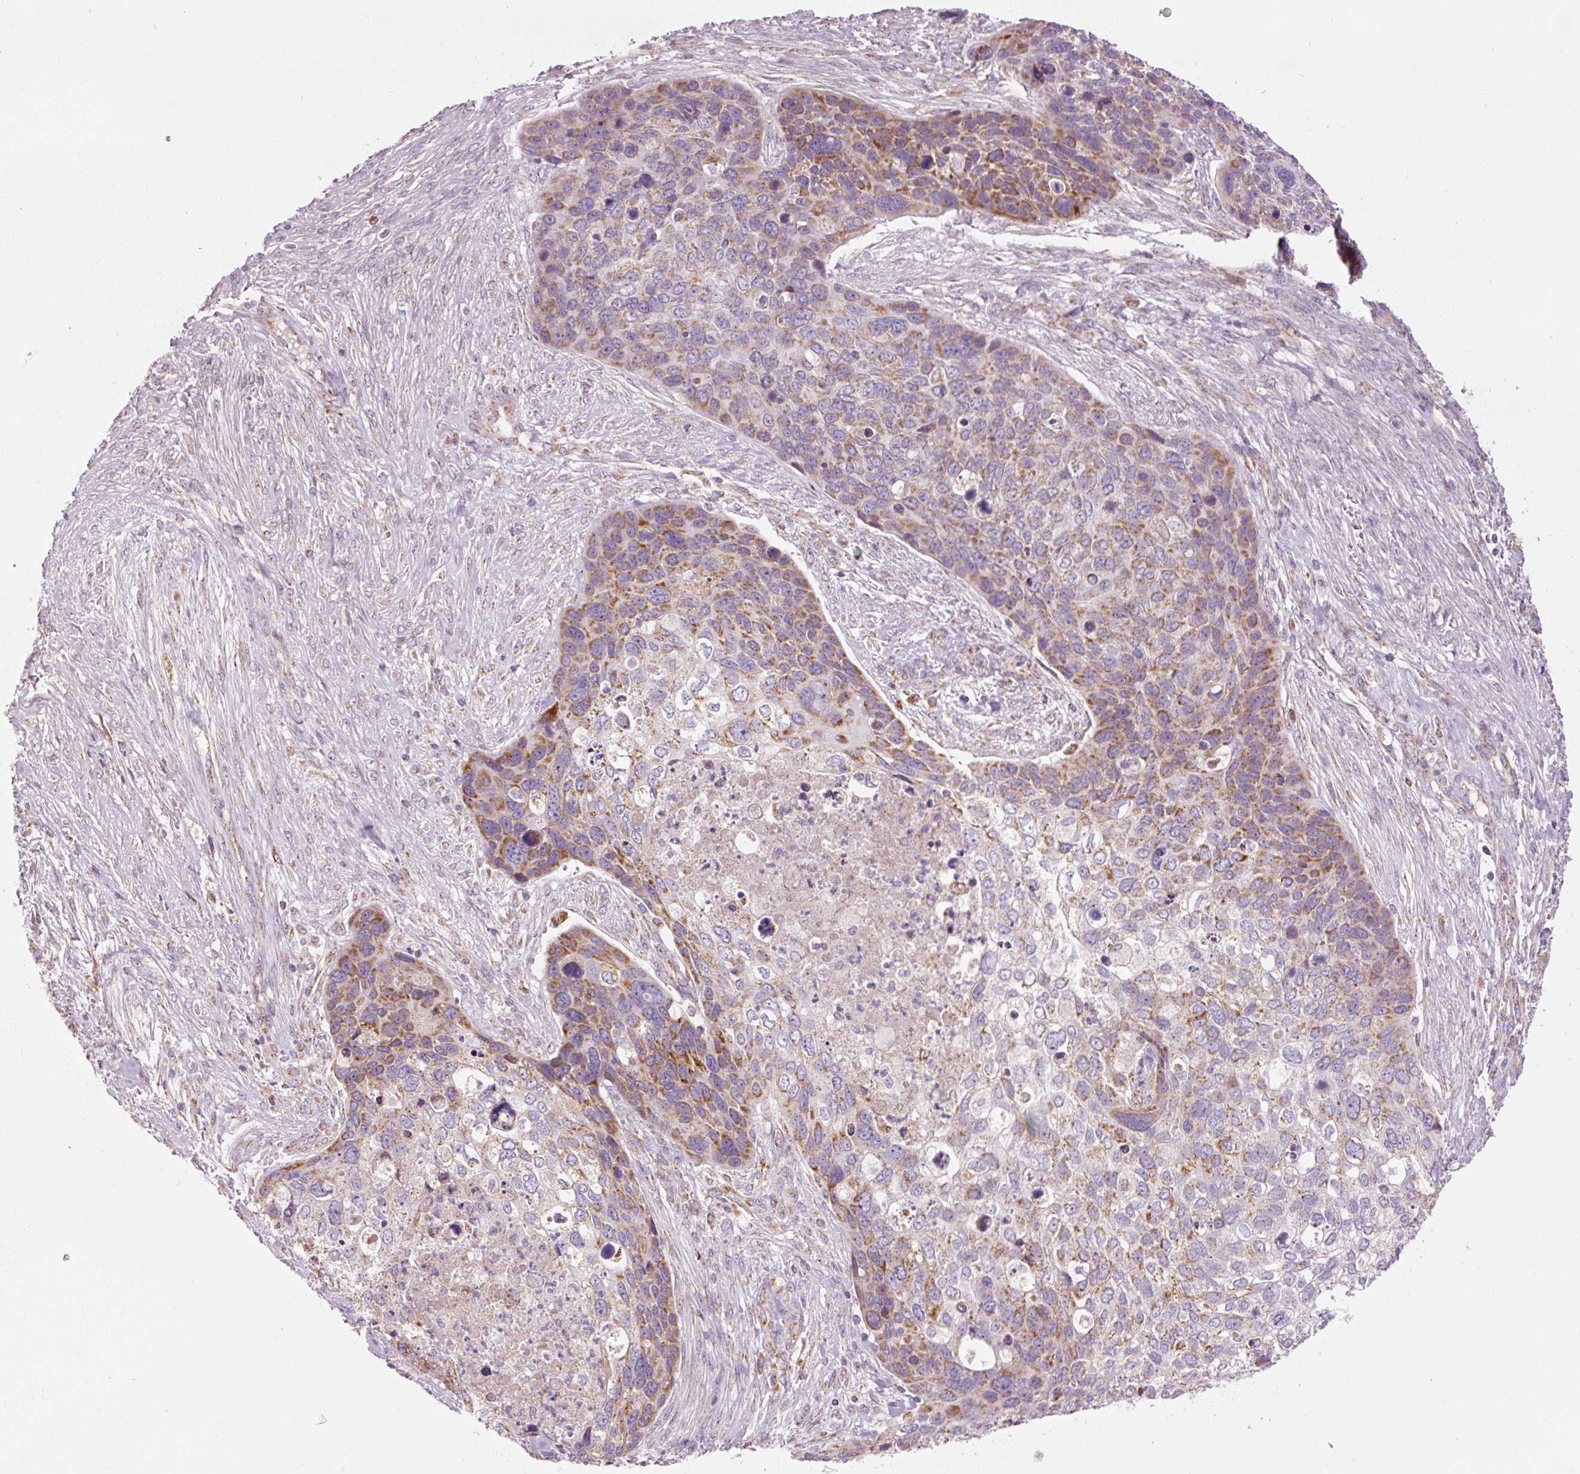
{"staining": {"intensity": "moderate", "quantity": "25%-75%", "location": "cytoplasmic/membranous"}, "tissue": "skin cancer", "cell_type": "Tumor cells", "image_type": "cancer", "snomed": [{"axis": "morphology", "description": "Basal cell carcinoma"}, {"axis": "topography", "description": "Skin"}], "caption": "Skin cancer (basal cell carcinoma) stained with DAB (3,3'-diaminobenzidine) immunohistochemistry (IHC) shows medium levels of moderate cytoplasmic/membranous expression in approximately 25%-75% of tumor cells.", "gene": "NDUFB4", "patient": {"sex": "female", "age": 74}}